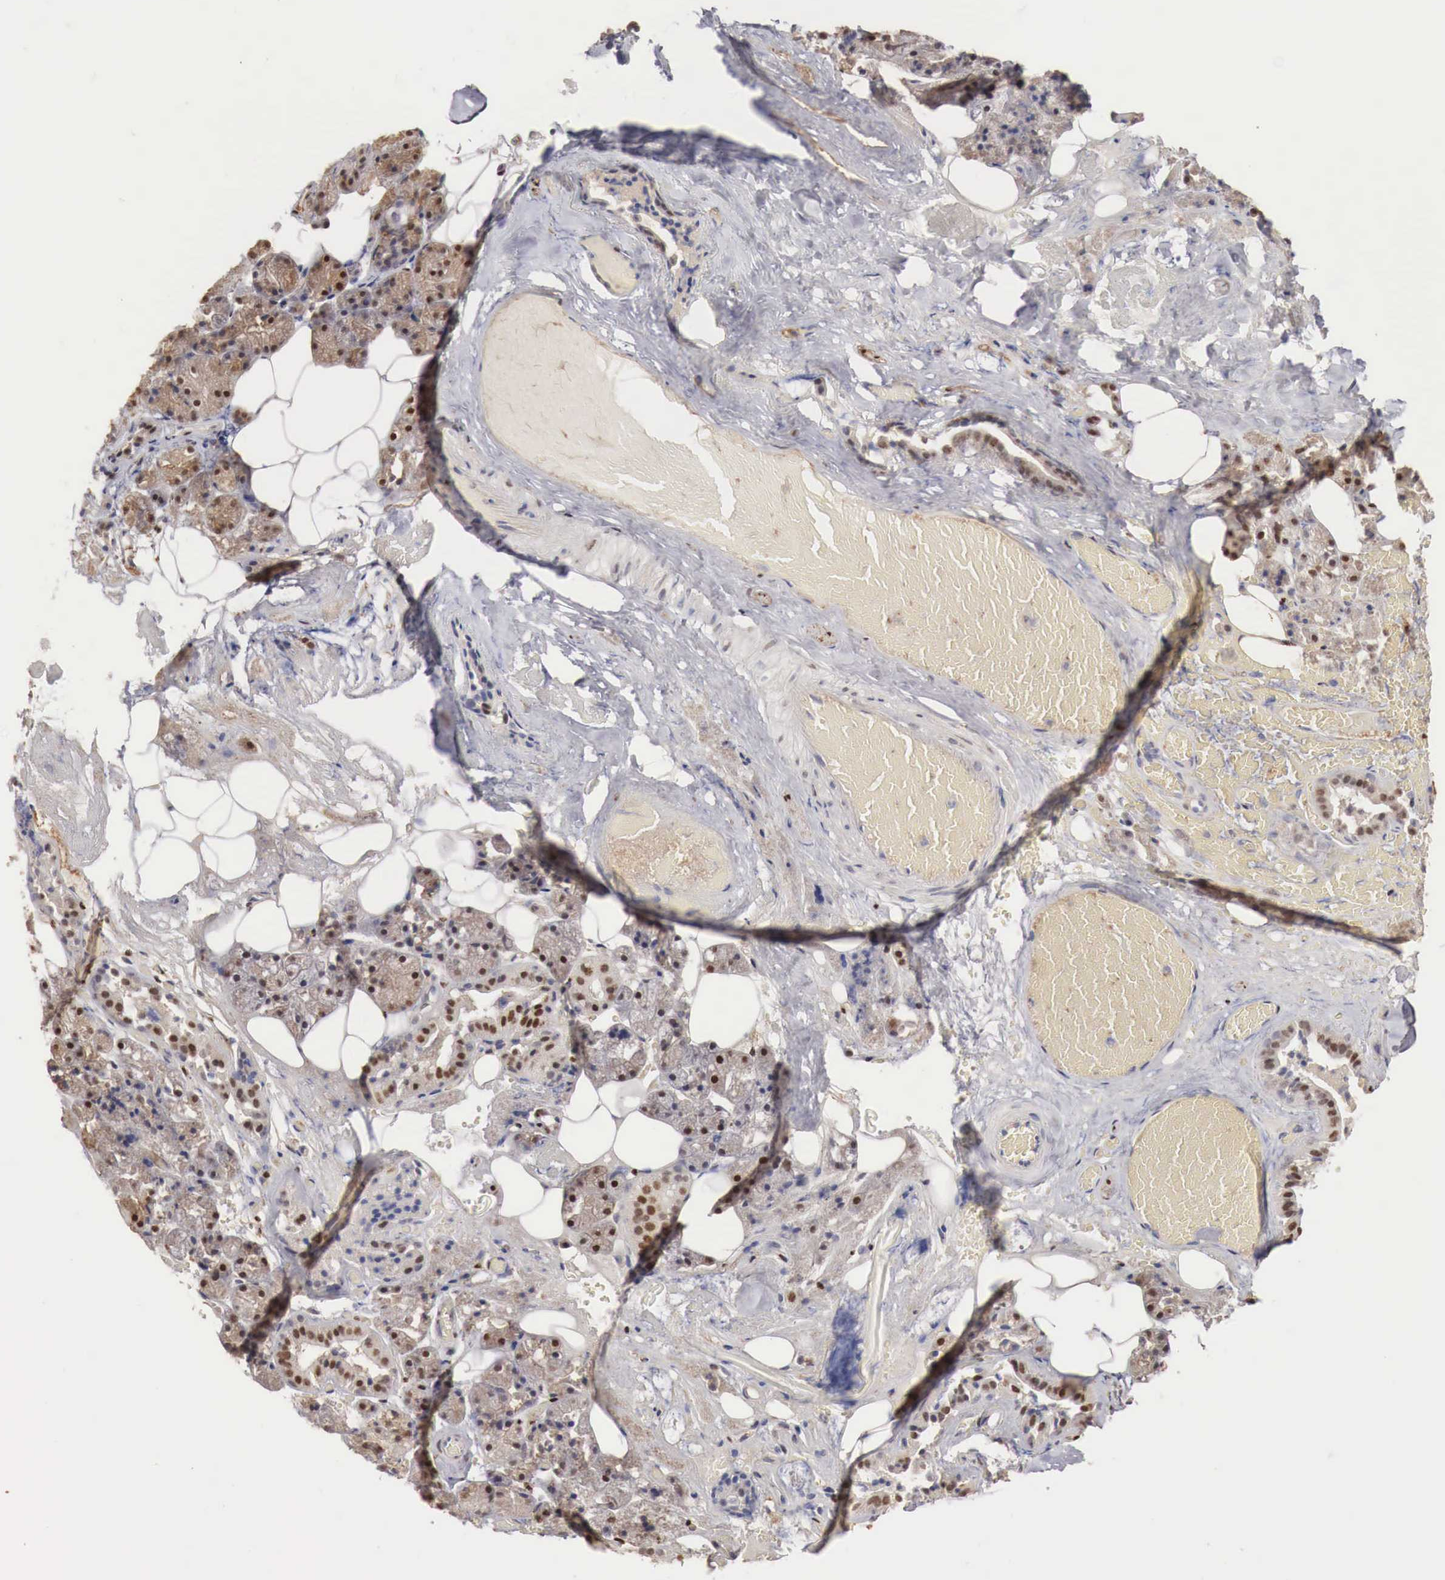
{"staining": {"intensity": "moderate", "quantity": "25%-75%", "location": "nuclear"}, "tissue": "salivary gland", "cell_type": "Glandular cells", "image_type": "normal", "snomed": [{"axis": "morphology", "description": "Normal tissue, NOS"}, {"axis": "topography", "description": "Salivary gland"}], "caption": "The histopathology image displays staining of unremarkable salivary gland, revealing moderate nuclear protein expression (brown color) within glandular cells.", "gene": "KHDRBS2", "patient": {"sex": "female", "age": 55}}